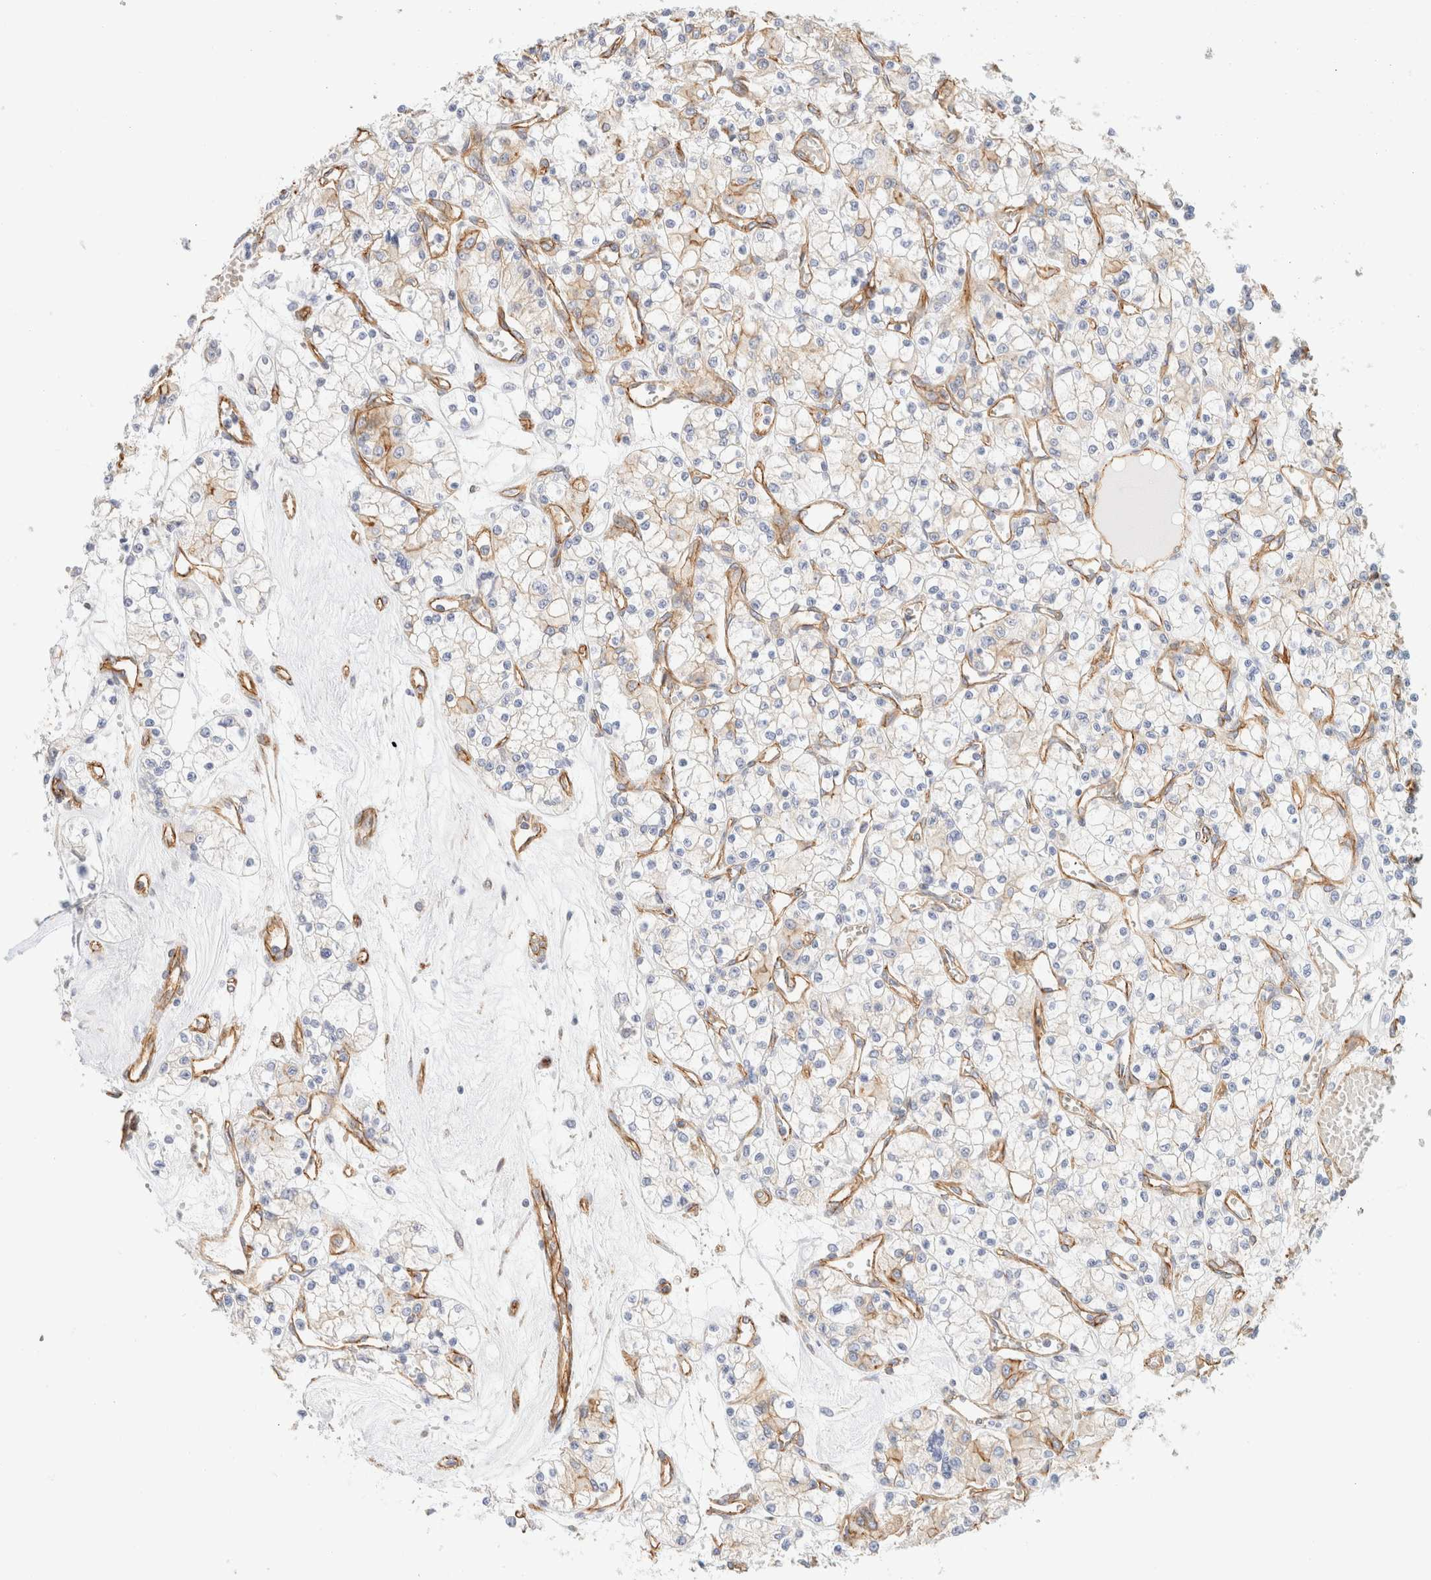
{"staining": {"intensity": "weak", "quantity": "<25%", "location": "cytoplasmic/membranous"}, "tissue": "renal cancer", "cell_type": "Tumor cells", "image_type": "cancer", "snomed": [{"axis": "morphology", "description": "Adenocarcinoma, NOS"}, {"axis": "topography", "description": "Kidney"}], "caption": "This is an immunohistochemistry (IHC) micrograph of renal adenocarcinoma. There is no expression in tumor cells.", "gene": "CYB5R4", "patient": {"sex": "female", "age": 59}}